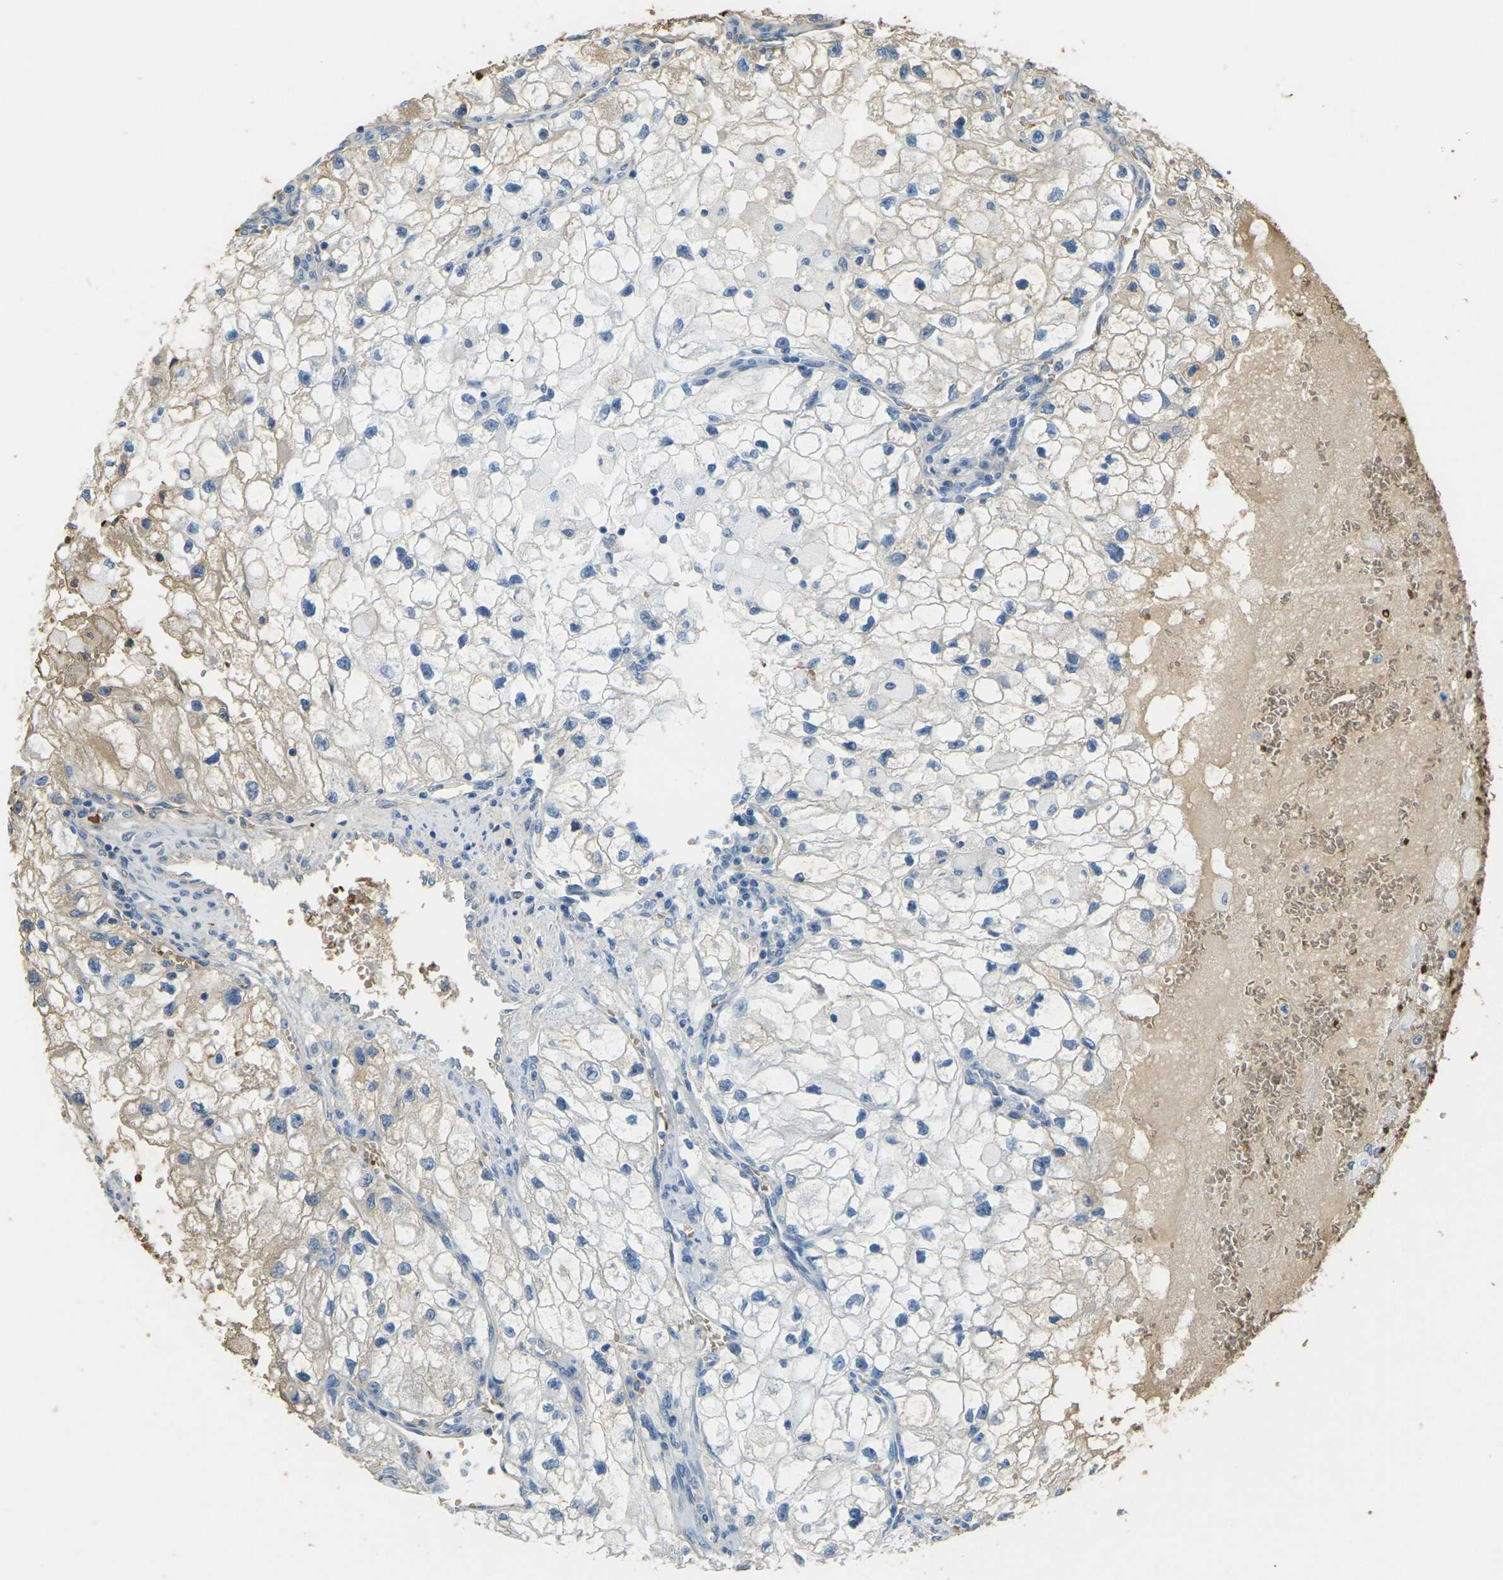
{"staining": {"intensity": "weak", "quantity": "<25%", "location": "cytoplasmic/membranous"}, "tissue": "renal cancer", "cell_type": "Tumor cells", "image_type": "cancer", "snomed": [{"axis": "morphology", "description": "Adenocarcinoma, NOS"}, {"axis": "topography", "description": "Kidney"}], "caption": "Tumor cells show no significant protein positivity in renal cancer.", "gene": "HBB", "patient": {"sex": "female", "age": 70}}